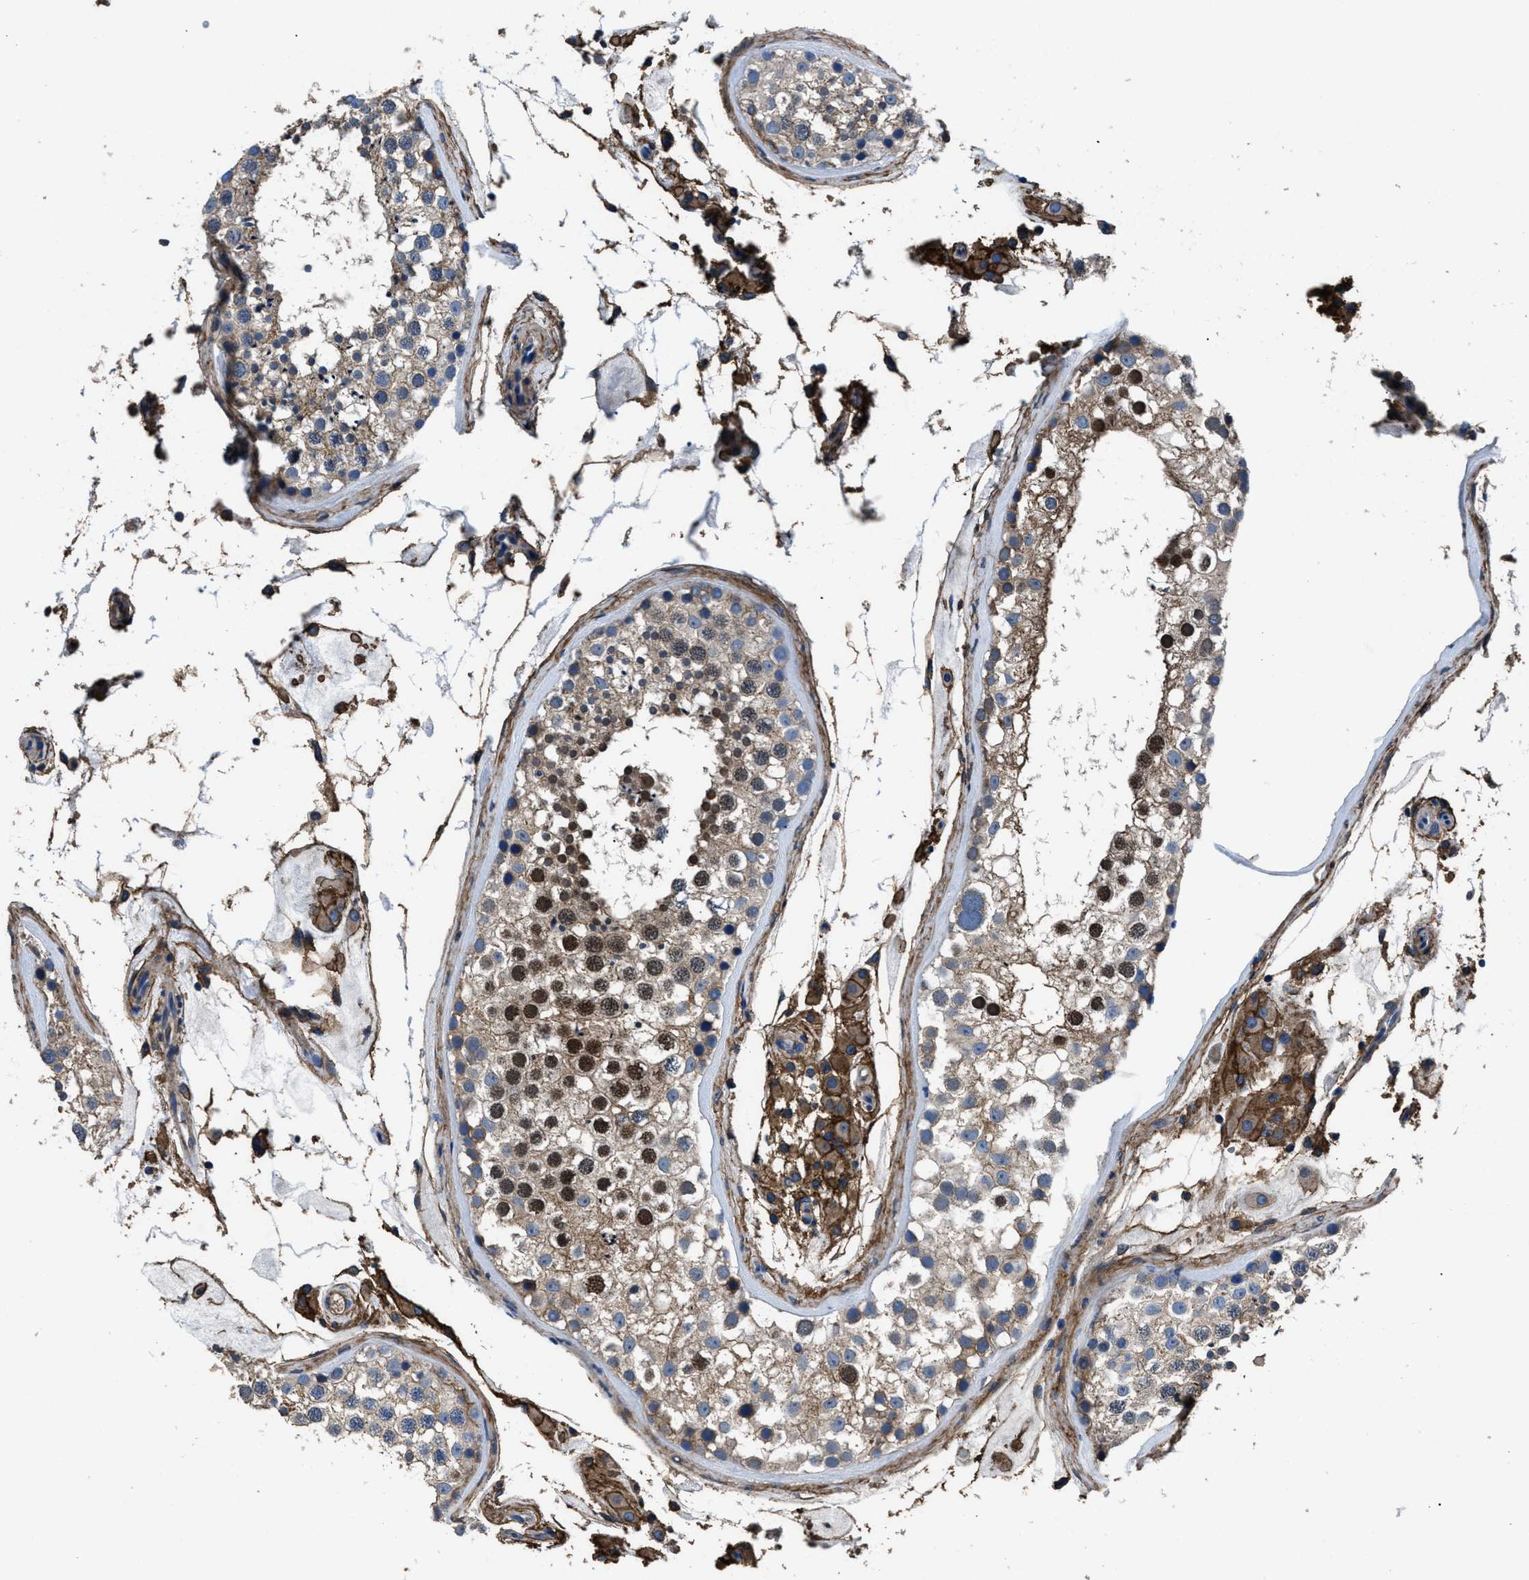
{"staining": {"intensity": "strong", "quantity": "<25%", "location": "nuclear"}, "tissue": "testis", "cell_type": "Cells in seminiferous ducts", "image_type": "normal", "snomed": [{"axis": "morphology", "description": "Normal tissue, NOS"}, {"axis": "topography", "description": "Testis"}], "caption": "Immunohistochemical staining of normal testis shows <25% levels of strong nuclear protein staining in approximately <25% of cells in seminiferous ducts. (brown staining indicates protein expression, while blue staining denotes nuclei).", "gene": "CD276", "patient": {"sex": "male", "age": 46}}